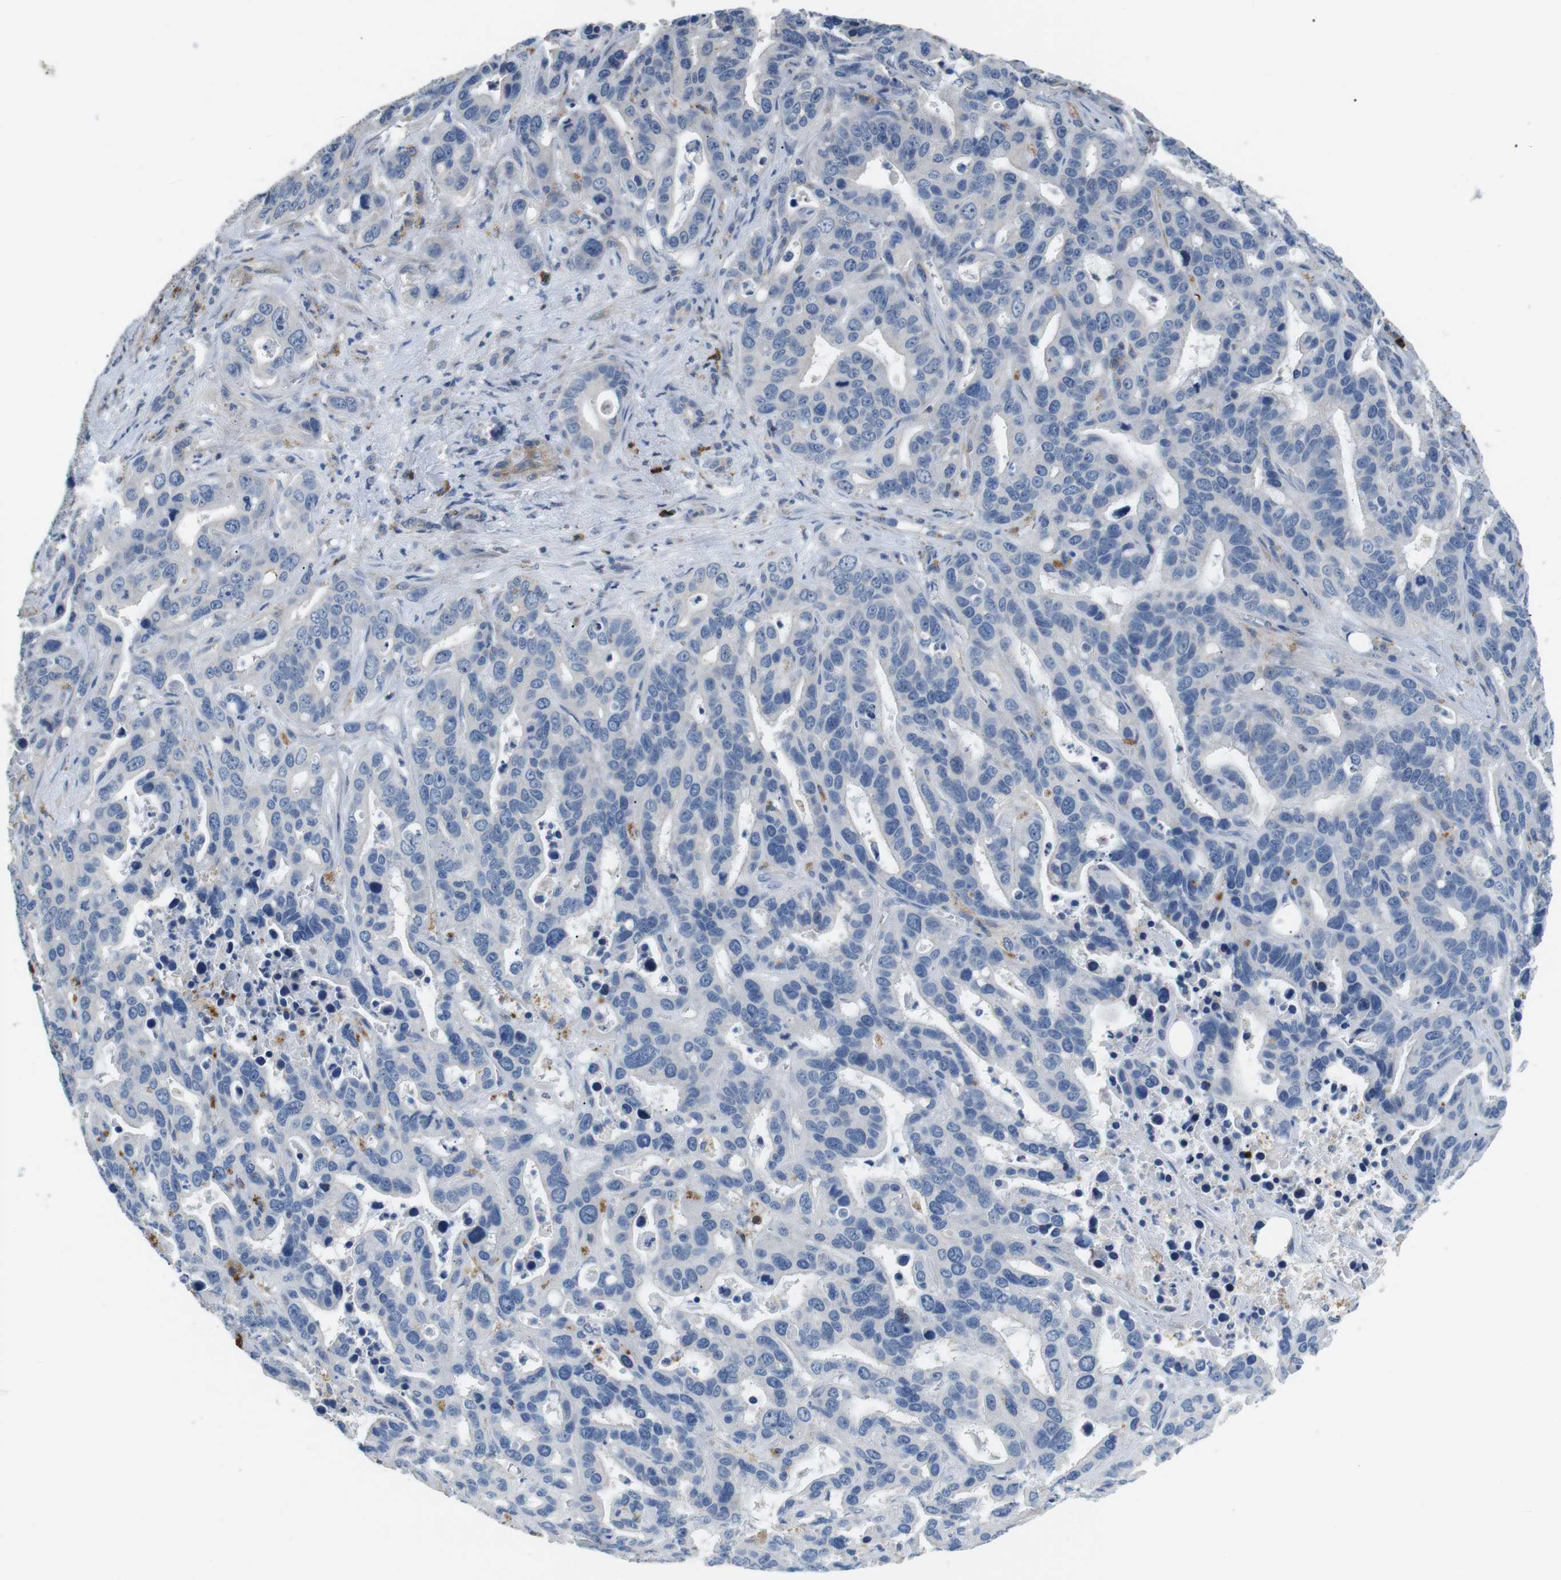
{"staining": {"intensity": "negative", "quantity": "none", "location": "none"}, "tissue": "liver cancer", "cell_type": "Tumor cells", "image_type": "cancer", "snomed": [{"axis": "morphology", "description": "Cholangiocarcinoma"}, {"axis": "topography", "description": "Liver"}], "caption": "There is no significant positivity in tumor cells of liver cancer (cholangiocarcinoma). The staining is performed using DAB (3,3'-diaminobenzidine) brown chromogen with nuclei counter-stained in using hematoxylin.", "gene": "CD6", "patient": {"sex": "female", "age": 65}}